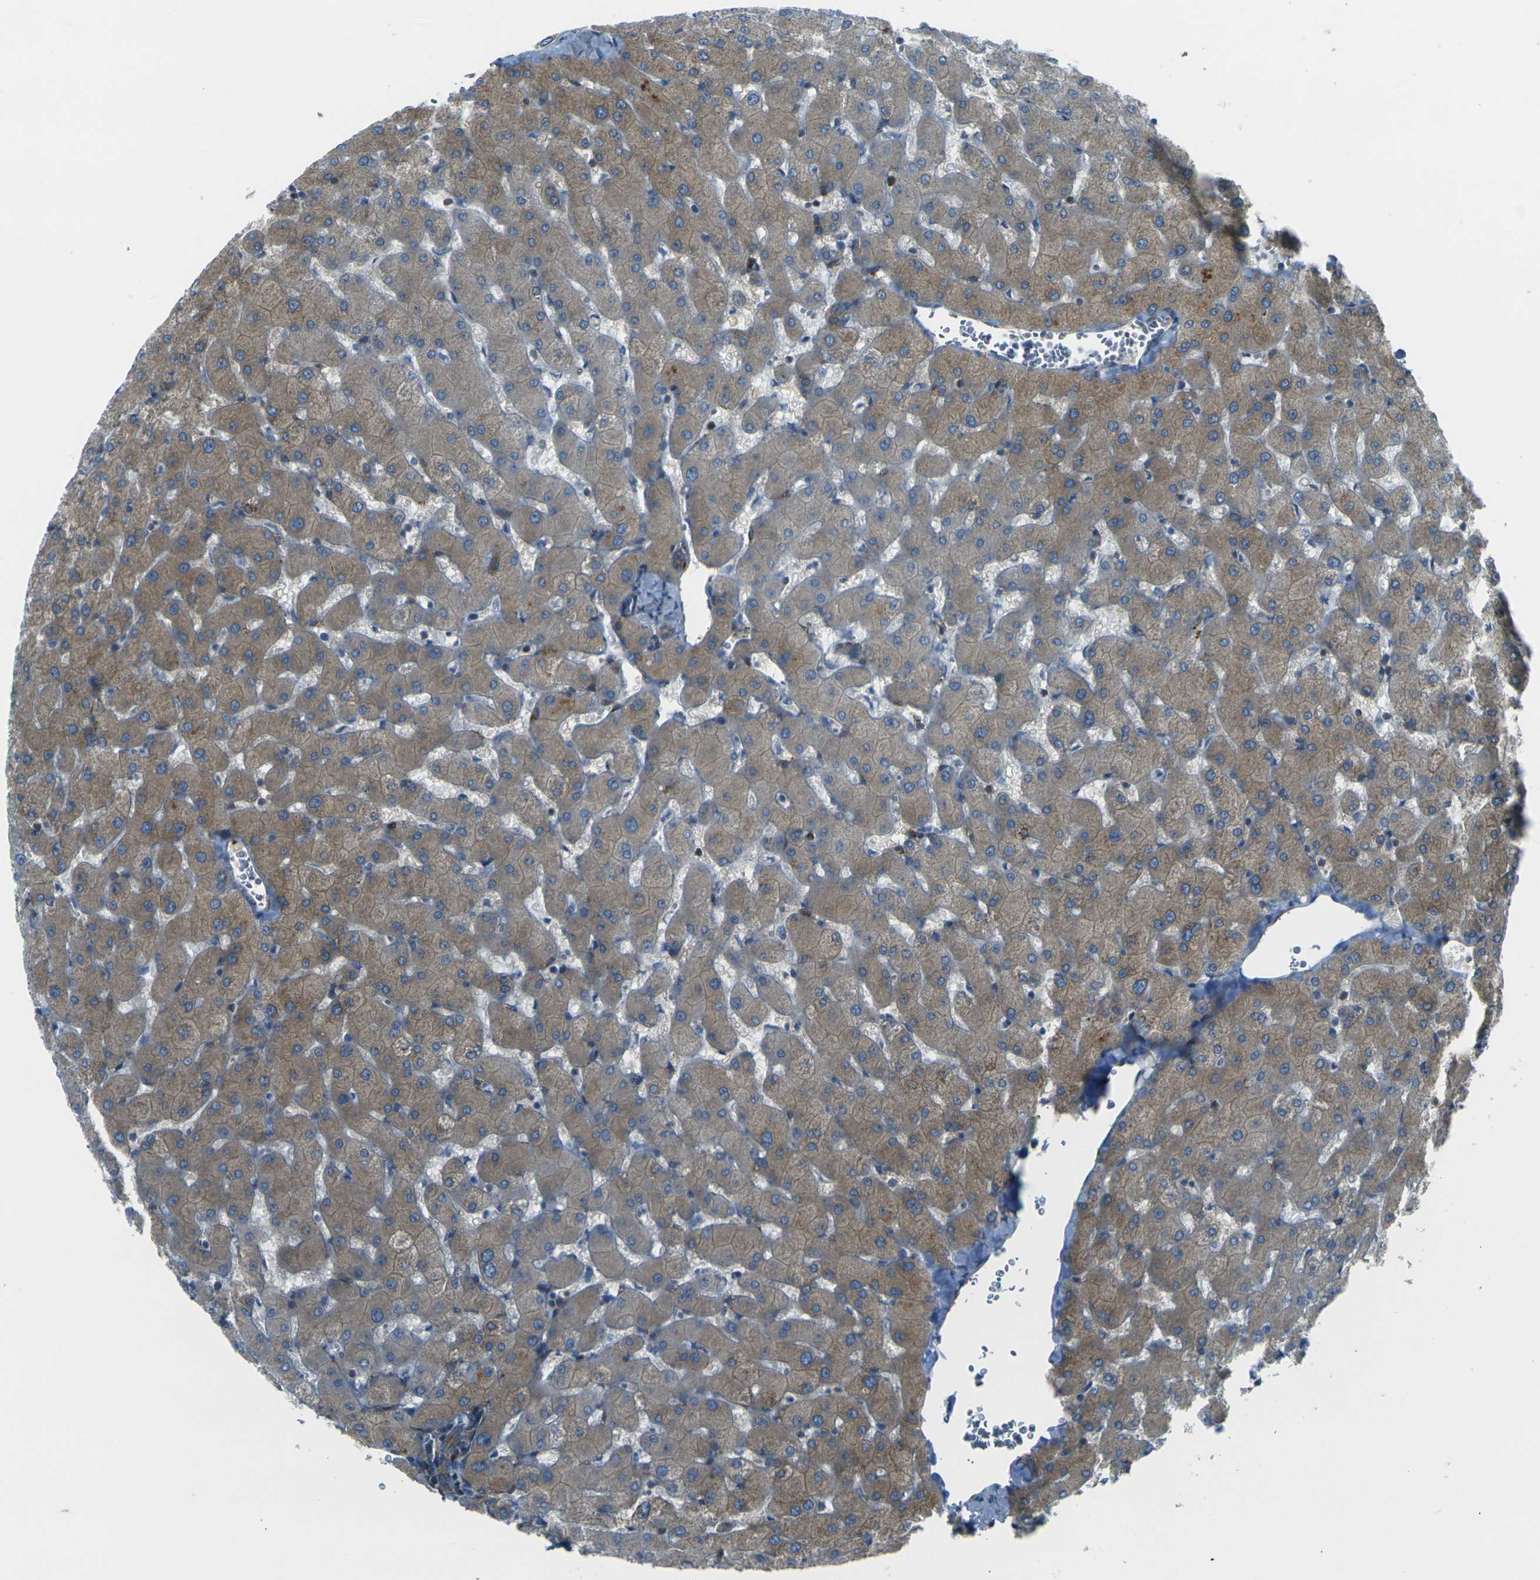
{"staining": {"intensity": "moderate", "quantity": ">75%", "location": "cytoplasmic/membranous"}, "tissue": "liver", "cell_type": "Cholangiocytes", "image_type": "normal", "snomed": [{"axis": "morphology", "description": "Normal tissue, NOS"}, {"axis": "topography", "description": "Liver"}], "caption": "DAB immunohistochemical staining of normal liver exhibits moderate cytoplasmic/membranous protein expression in about >75% of cholangiocytes. (brown staining indicates protein expression, while blue staining denotes nuclei).", "gene": "CELSR2", "patient": {"sex": "female", "age": 63}}